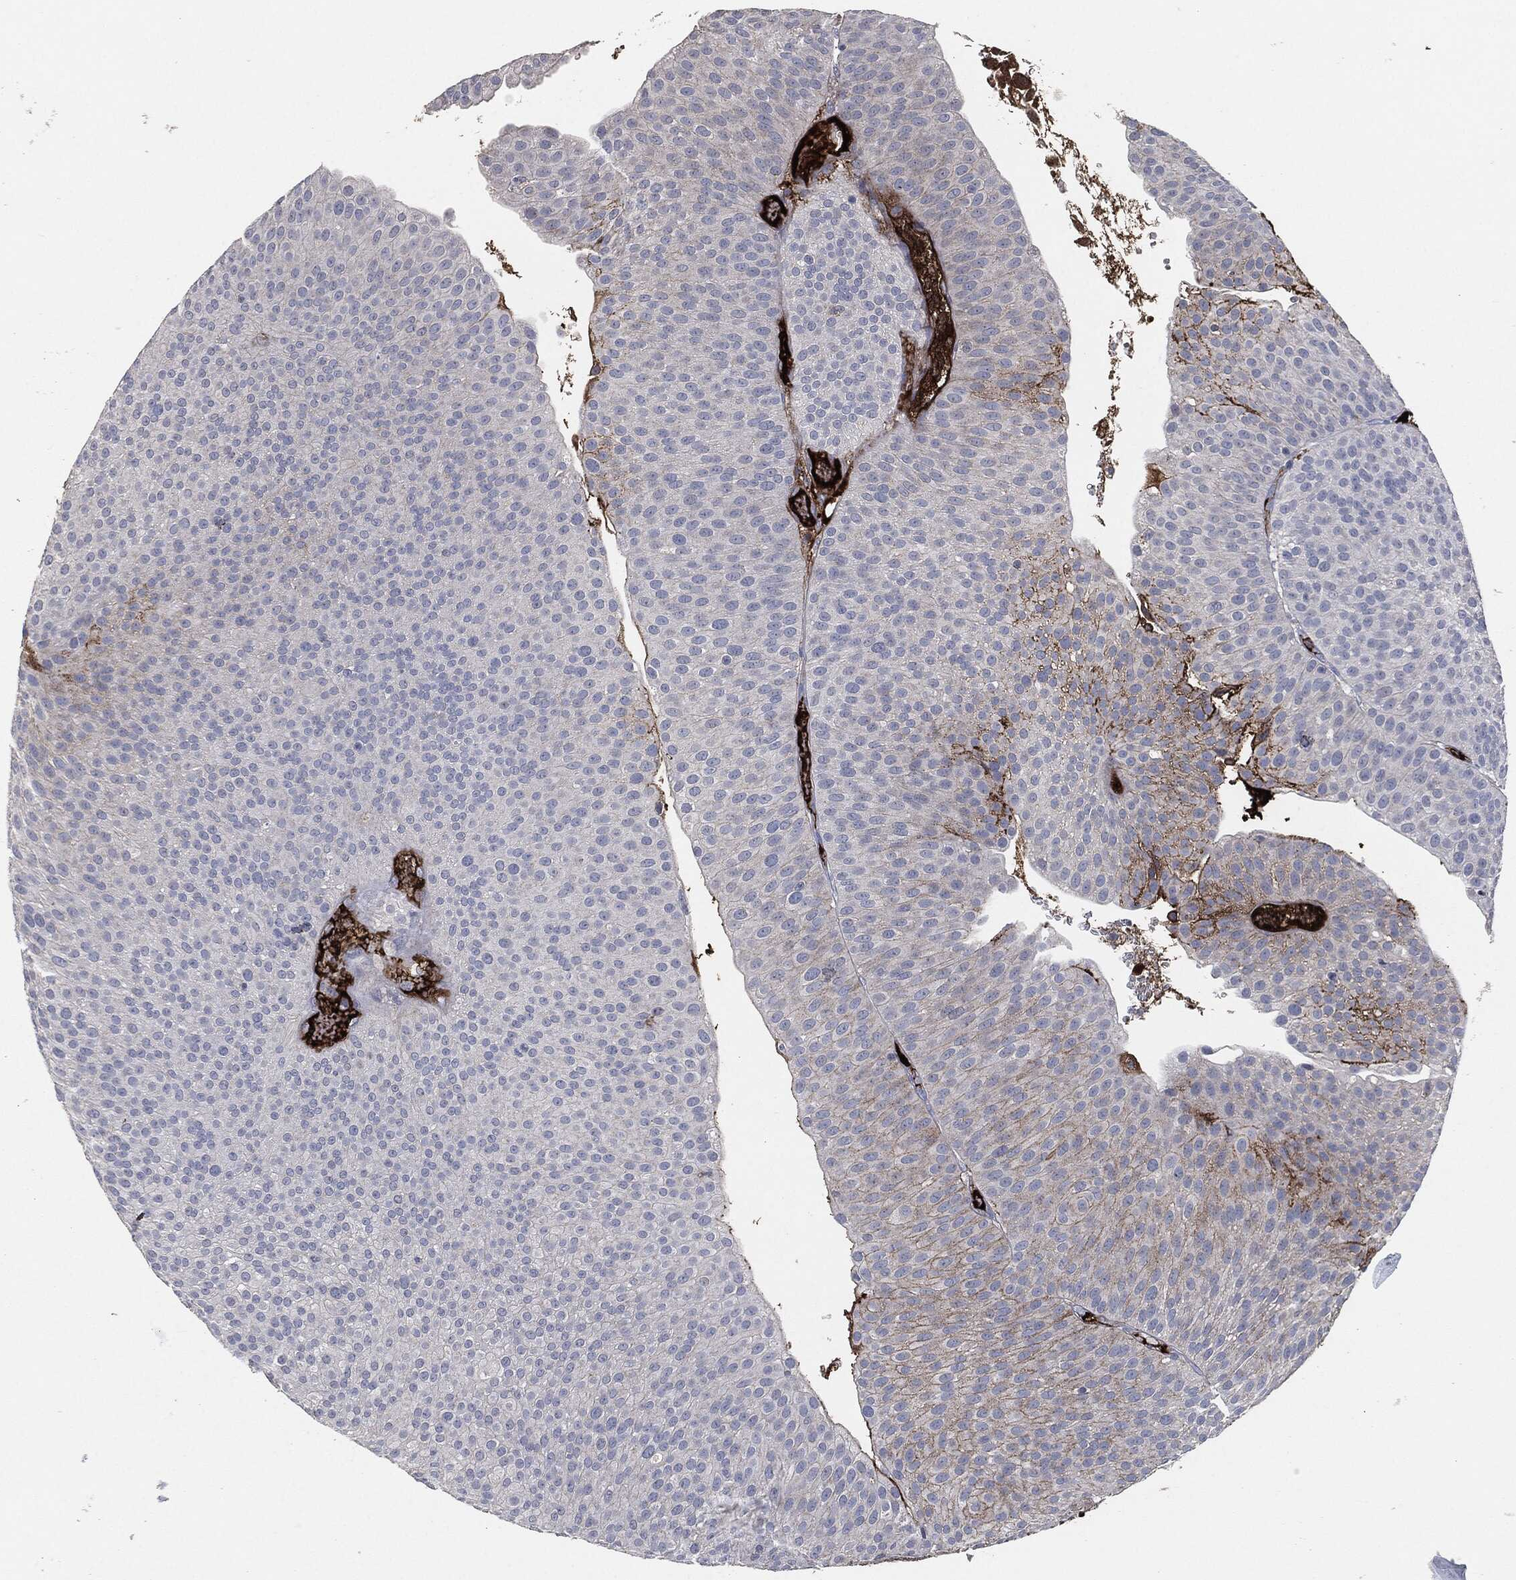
{"staining": {"intensity": "moderate", "quantity": "<25%", "location": "cytoplasmic/membranous"}, "tissue": "urothelial cancer", "cell_type": "Tumor cells", "image_type": "cancer", "snomed": [{"axis": "morphology", "description": "Urothelial carcinoma, Low grade"}, {"axis": "topography", "description": "Urinary bladder"}], "caption": "The image shows staining of urothelial cancer, revealing moderate cytoplasmic/membranous protein positivity (brown color) within tumor cells.", "gene": "APOB", "patient": {"sex": "male", "age": 65}}